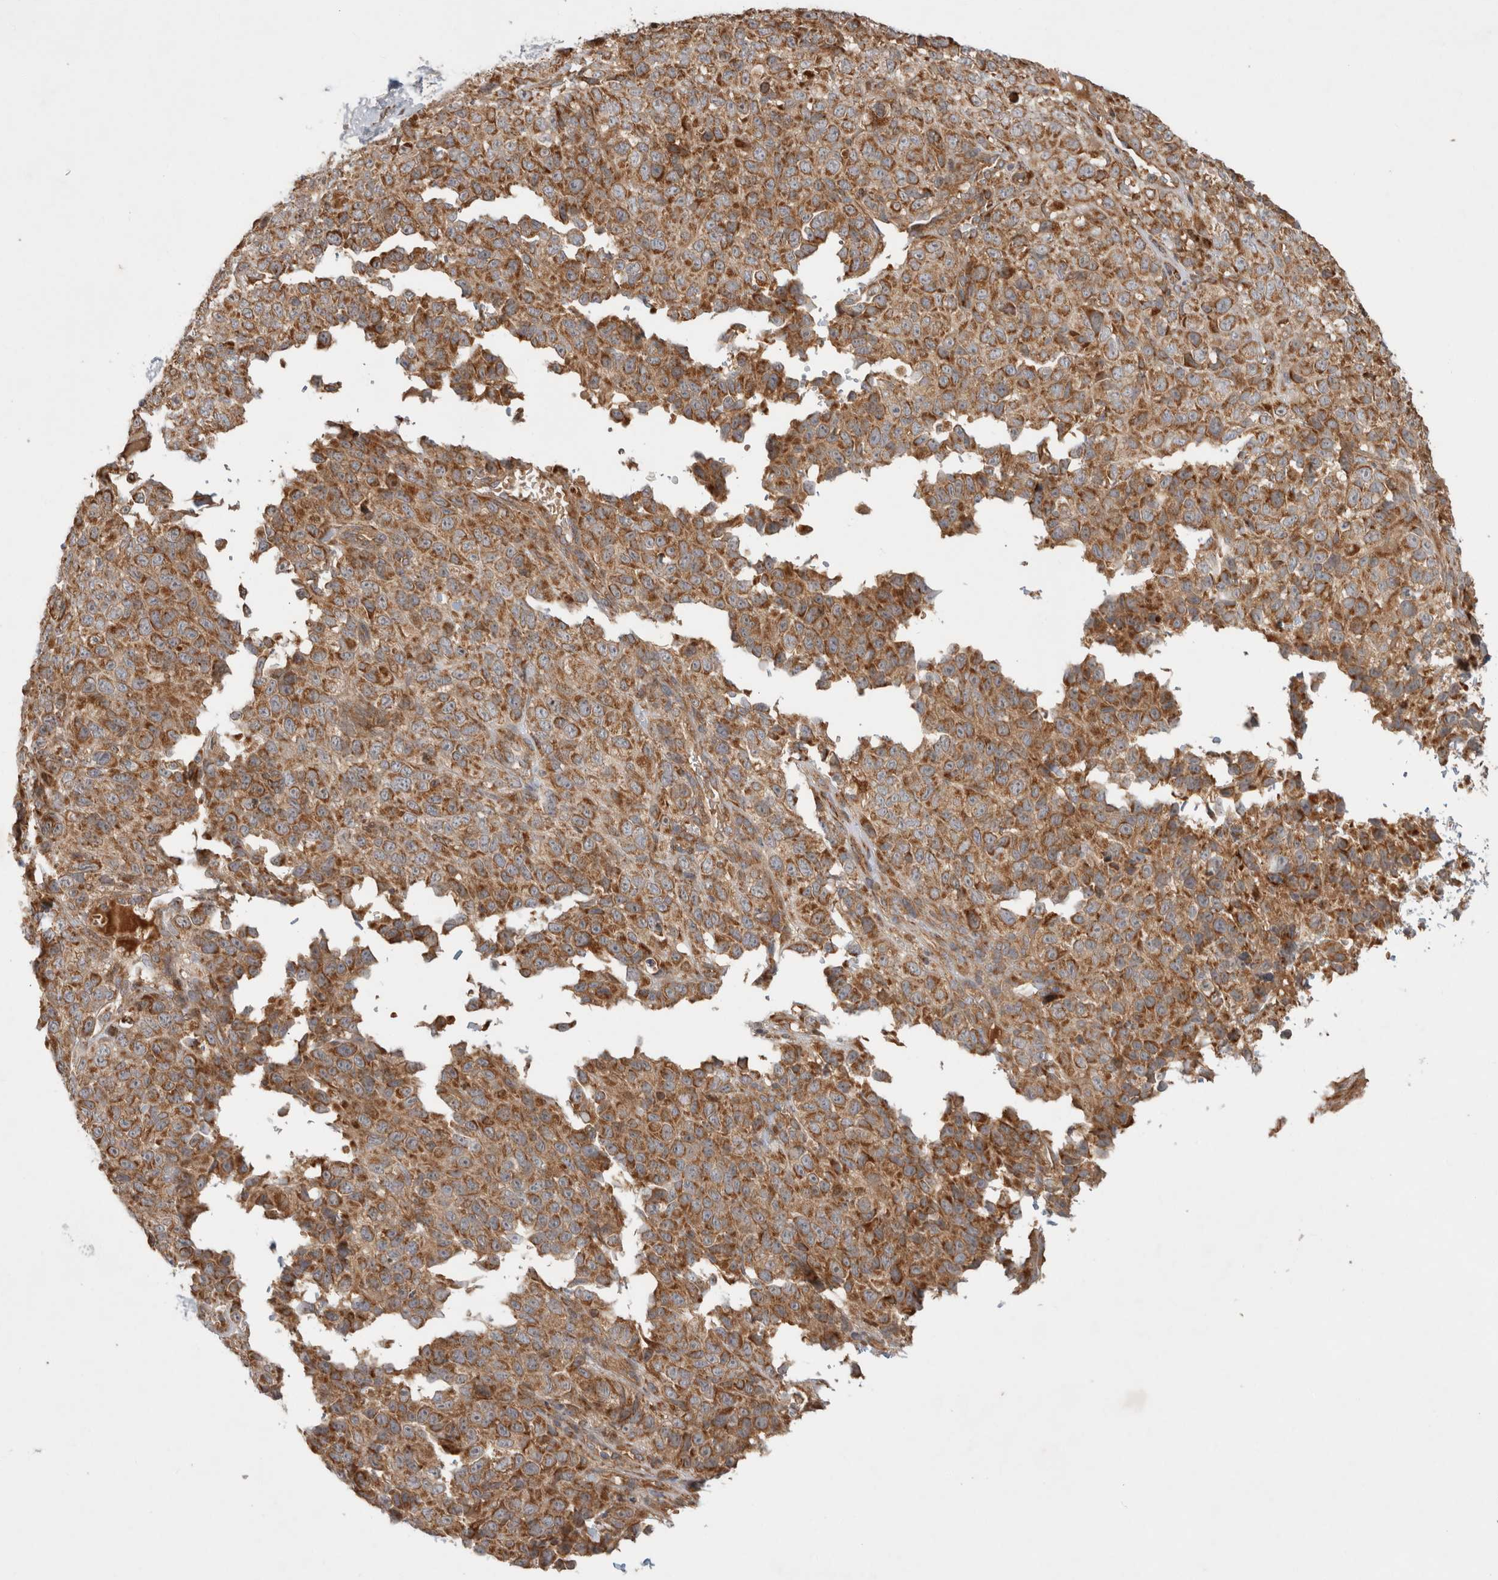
{"staining": {"intensity": "moderate", "quantity": ">75%", "location": "cytoplasmic/membranous"}, "tissue": "melanoma", "cell_type": "Tumor cells", "image_type": "cancer", "snomed": [{"axis": "morphology", "description": "Malignant melanoma, Metastatic site"}, {"axis": "topography", "description": "Skin"}], "caption": "A brown stain highlights moderate cytoplasmic/membranous staining of a protein in melanoma tumor cells.", "gene": "TUBD1", "patient": {"sex": "female", "age": 72}}